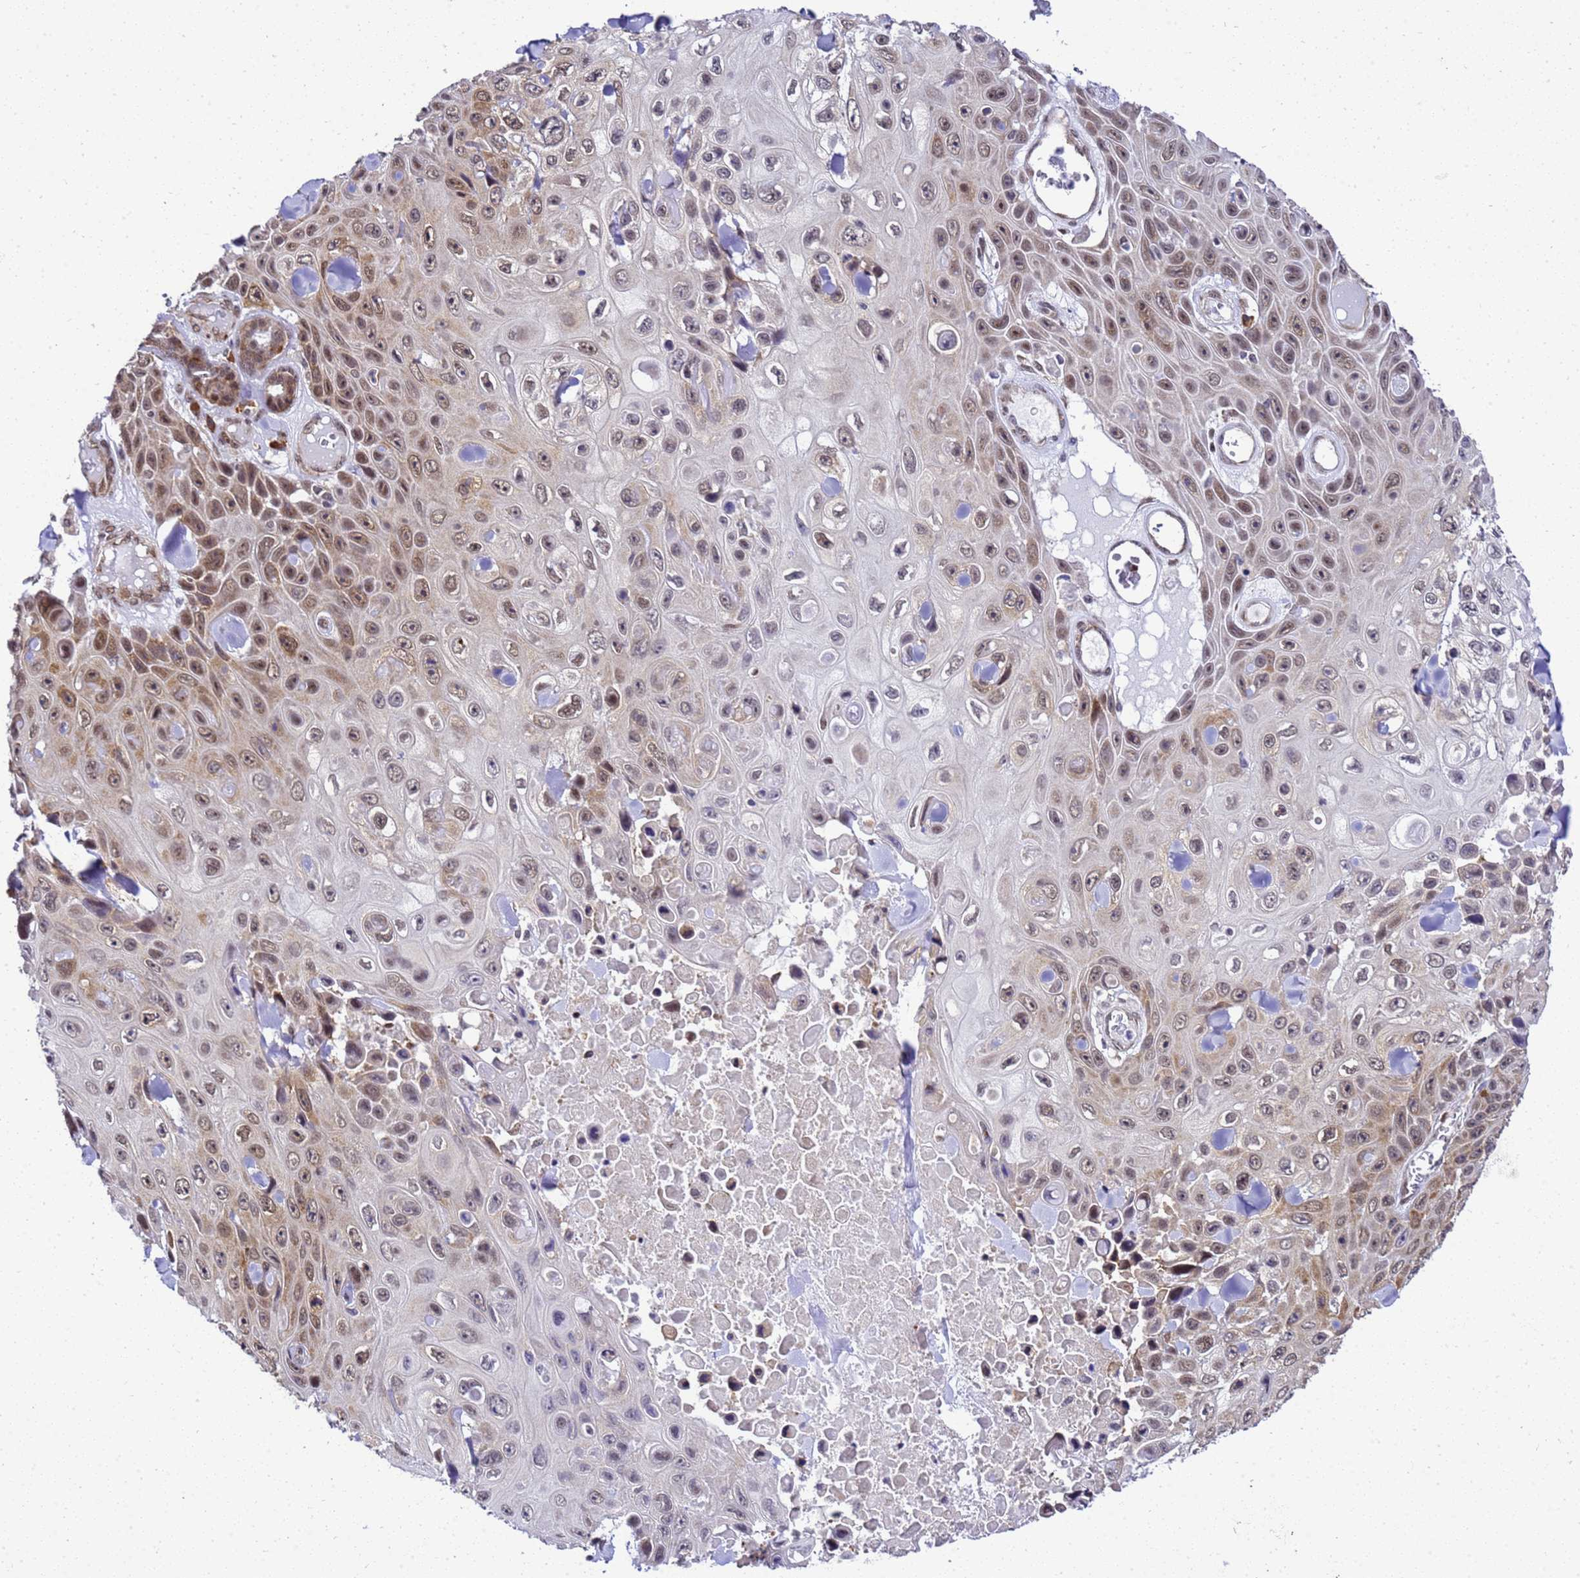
{"staining": {"intensity": "weak", "quantity": "25%-75%", "location": "cytoplasmic/membranous,nuclear"}, "tissue": "skin cancer", "cell_type": "Tumor cells", "image_type": "cancer", "snomed": [{"axis": "morphology", "description": "Squamous cell carcinoma, NOS"}, {"axis": "topography", "description": "Skin"}], "caption": "Skin cancer (squamous cell carcinoma) stained with a brown dye reveals weak cytoplasmic/membranous and nuclear positive expression in approximately 25%-75% of tumor cells.", "gene": "SMN1", "patient": {"sex": "male", "age": 82}}